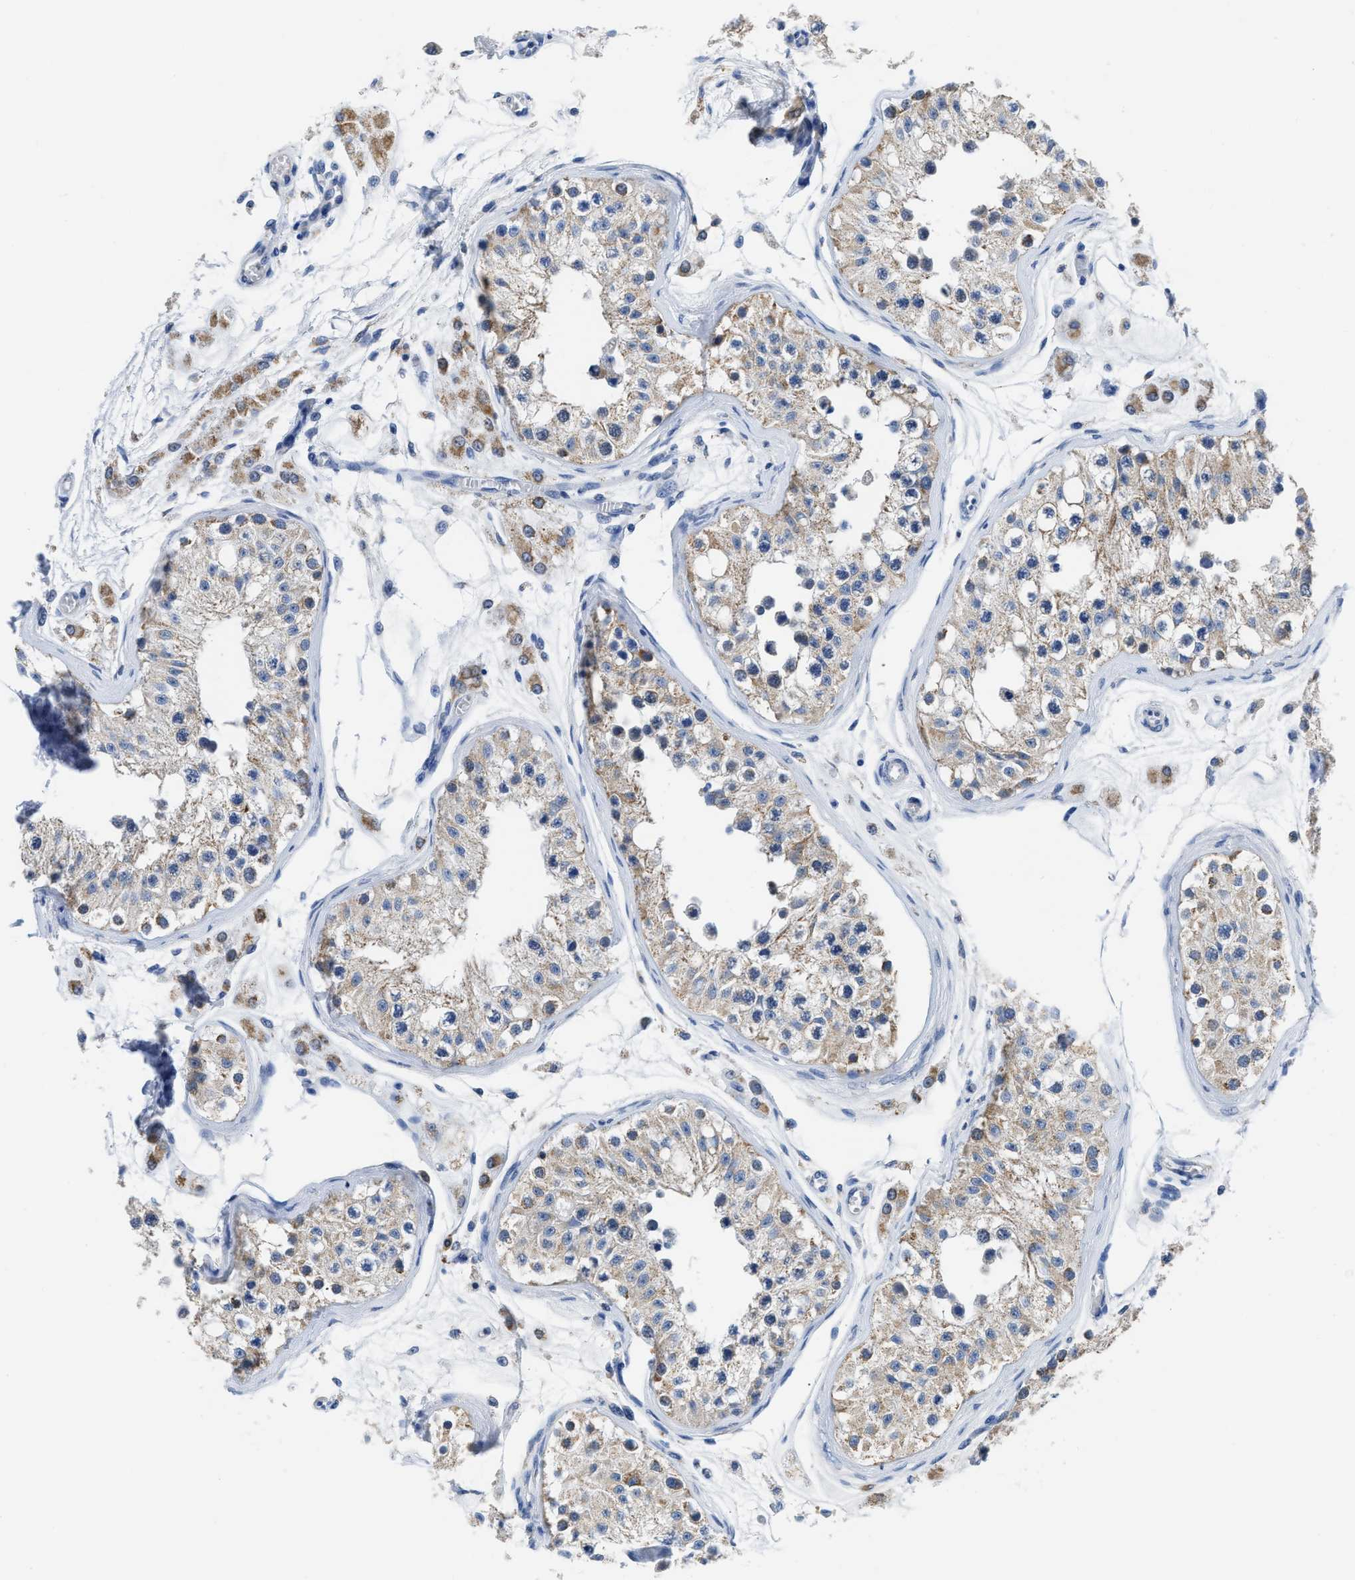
{"staining": {"intensity": "moderate", "quantity": "25%-75%", "location": "cytoplasmic/membranous"}, "tissue": "testis", "cell_type": "Cells in seminiferous ducts", "image_type": "normal", "snomed": [{"axis": "morphology", "description": "Normal tissue, NOS"}, {"axis": "morphology", "description": "Adenocarcinoma, metastatic, NOS"}, {"axis": "topography", "description": "Testis"}], "caption": "Protein positivity by immunohistochemistry reveals moderate cytoplasmic/membranous staining in about 25%-75% of cells in seminiferous ducts in unremarkable testis.", "gene": "ETFA", "patient": {"sex": "male", "age": 26}}